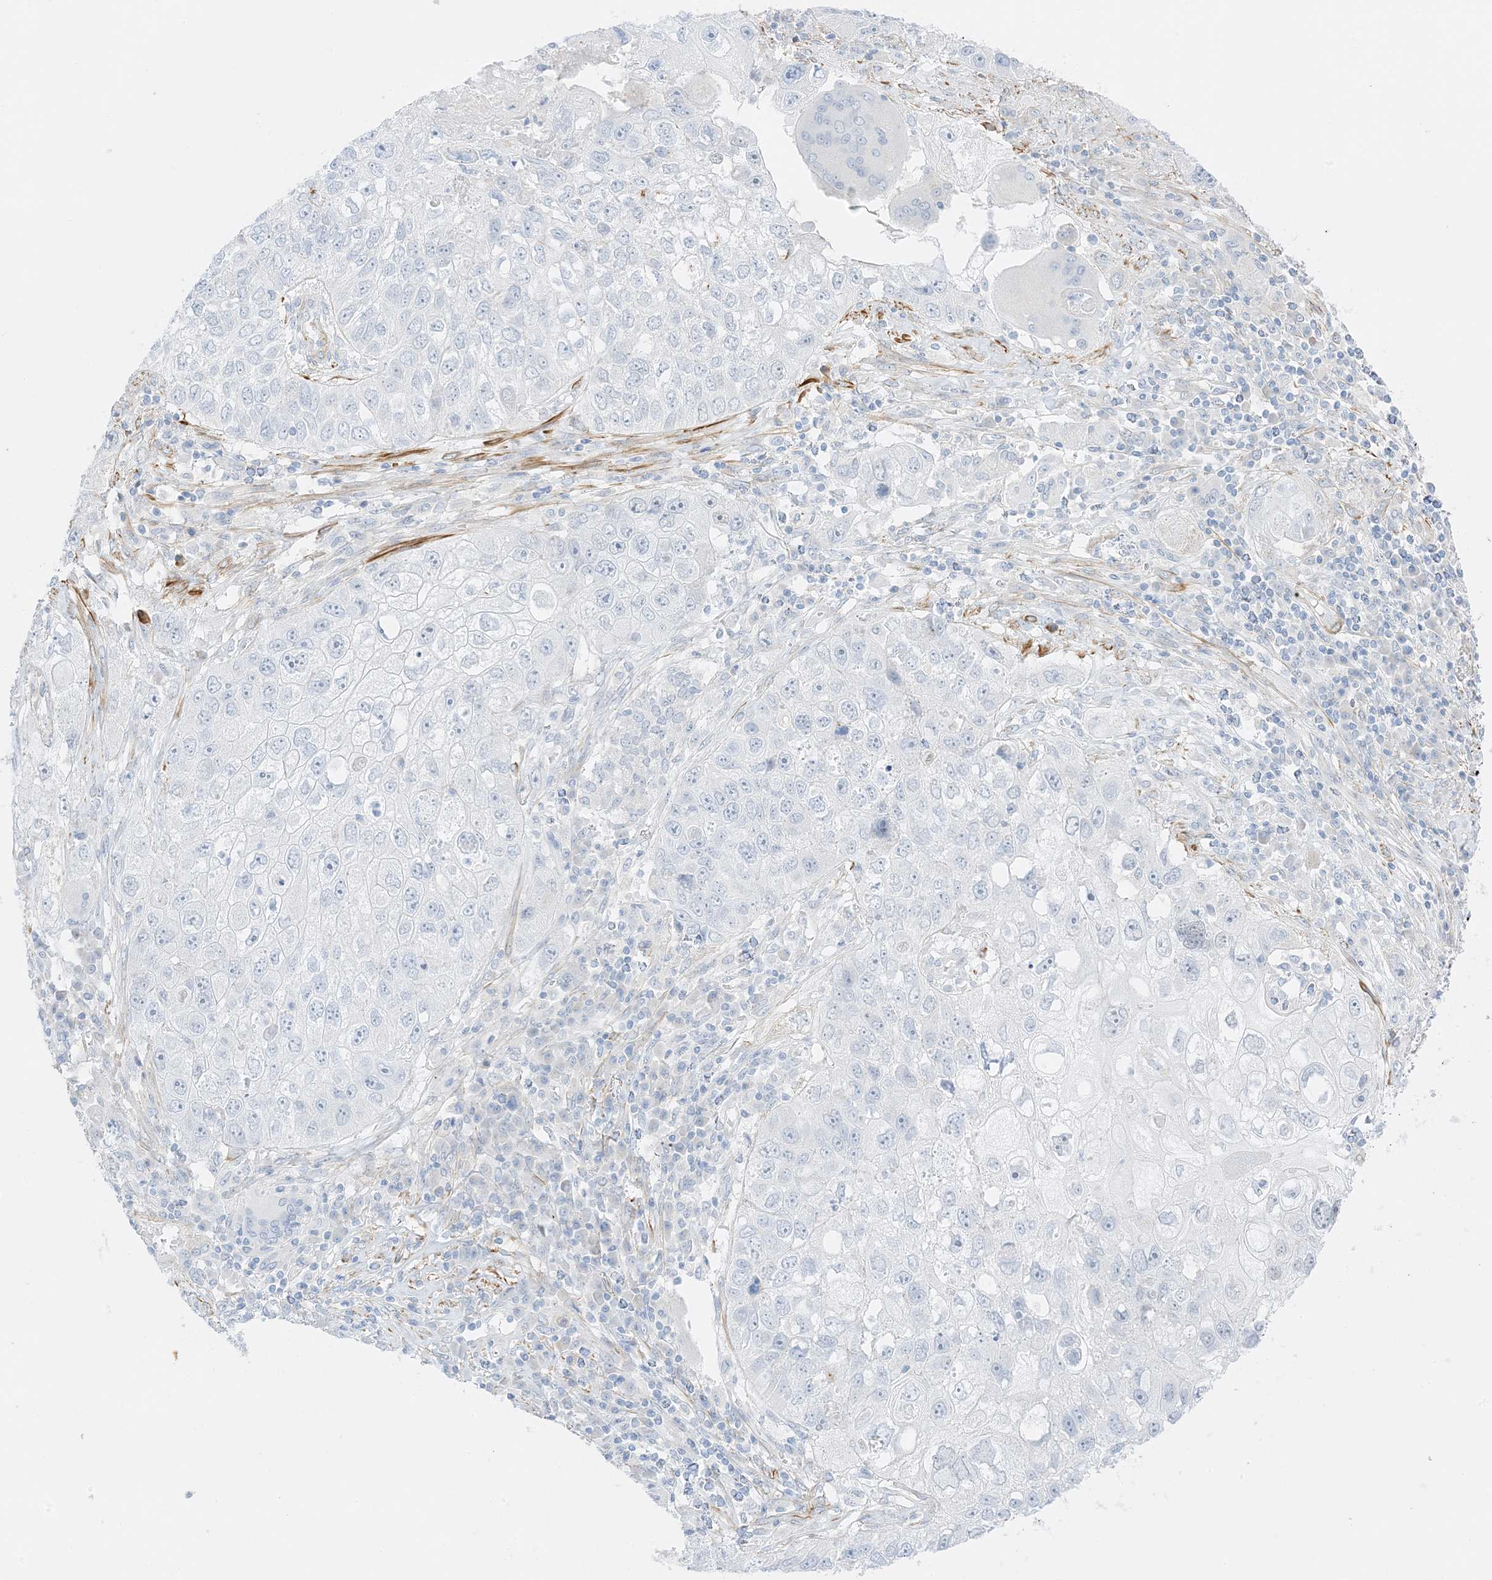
{"staining": {"intensity": "negative", "quantity": "none", "location": "none"}, "tissue": "lung cancer", "cell_type": "Tumor cells", "image_type": "cancer", "snomed": [{"axis": "morphology", "description": "Squamous cell carcinoma, NOS"}, {"axis": "topography", "description": "Lung"}], "caption": "DAB immunohistochemical staining of squamous cell carcinoma (lung) demonstrates no significant staining in tumor cells.", "gene": "SLC22A13", "patient": {"sex": "male", "age": 61}}